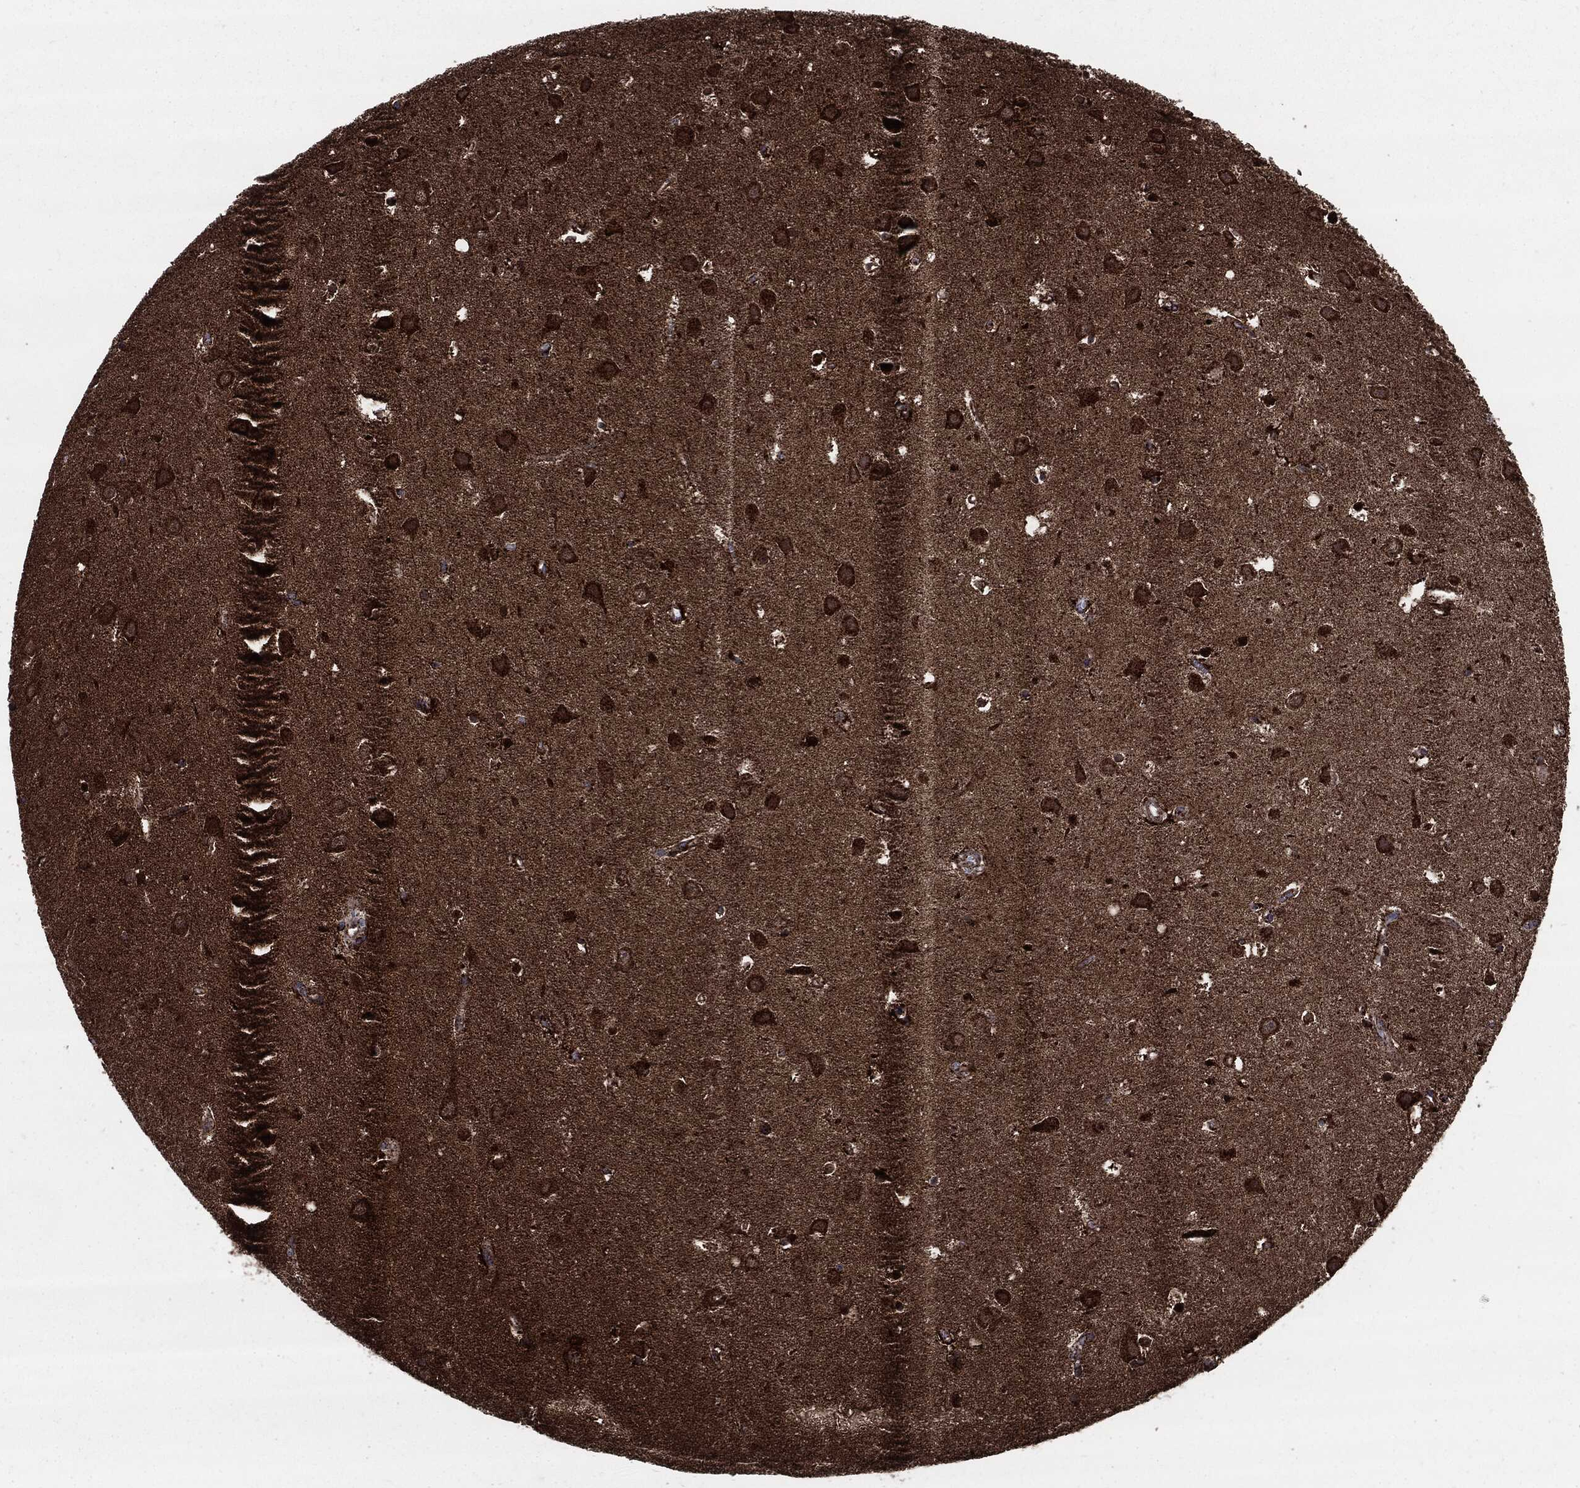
{"staining": {"intensity": "strong", "quantity": ">75%", "location": "cytoplasmic/membranous"}, "tissue": "hippocampus", "cell_type": "Glial cells", "image_type": "normal", "snomed": [{"axis": "morphology", "description": "Normal tissue, NOS"}, {"axis": "topography", "description": "Hippocampus"}], "caption": "Protein staining by immunohistochemistry (IHC) exhibits strong cytoplasmic/membranous staining in about >75% of glial cells in normal hippocampus.", "gene": "FH", "patient": {"sex": "female", "age": 64}}